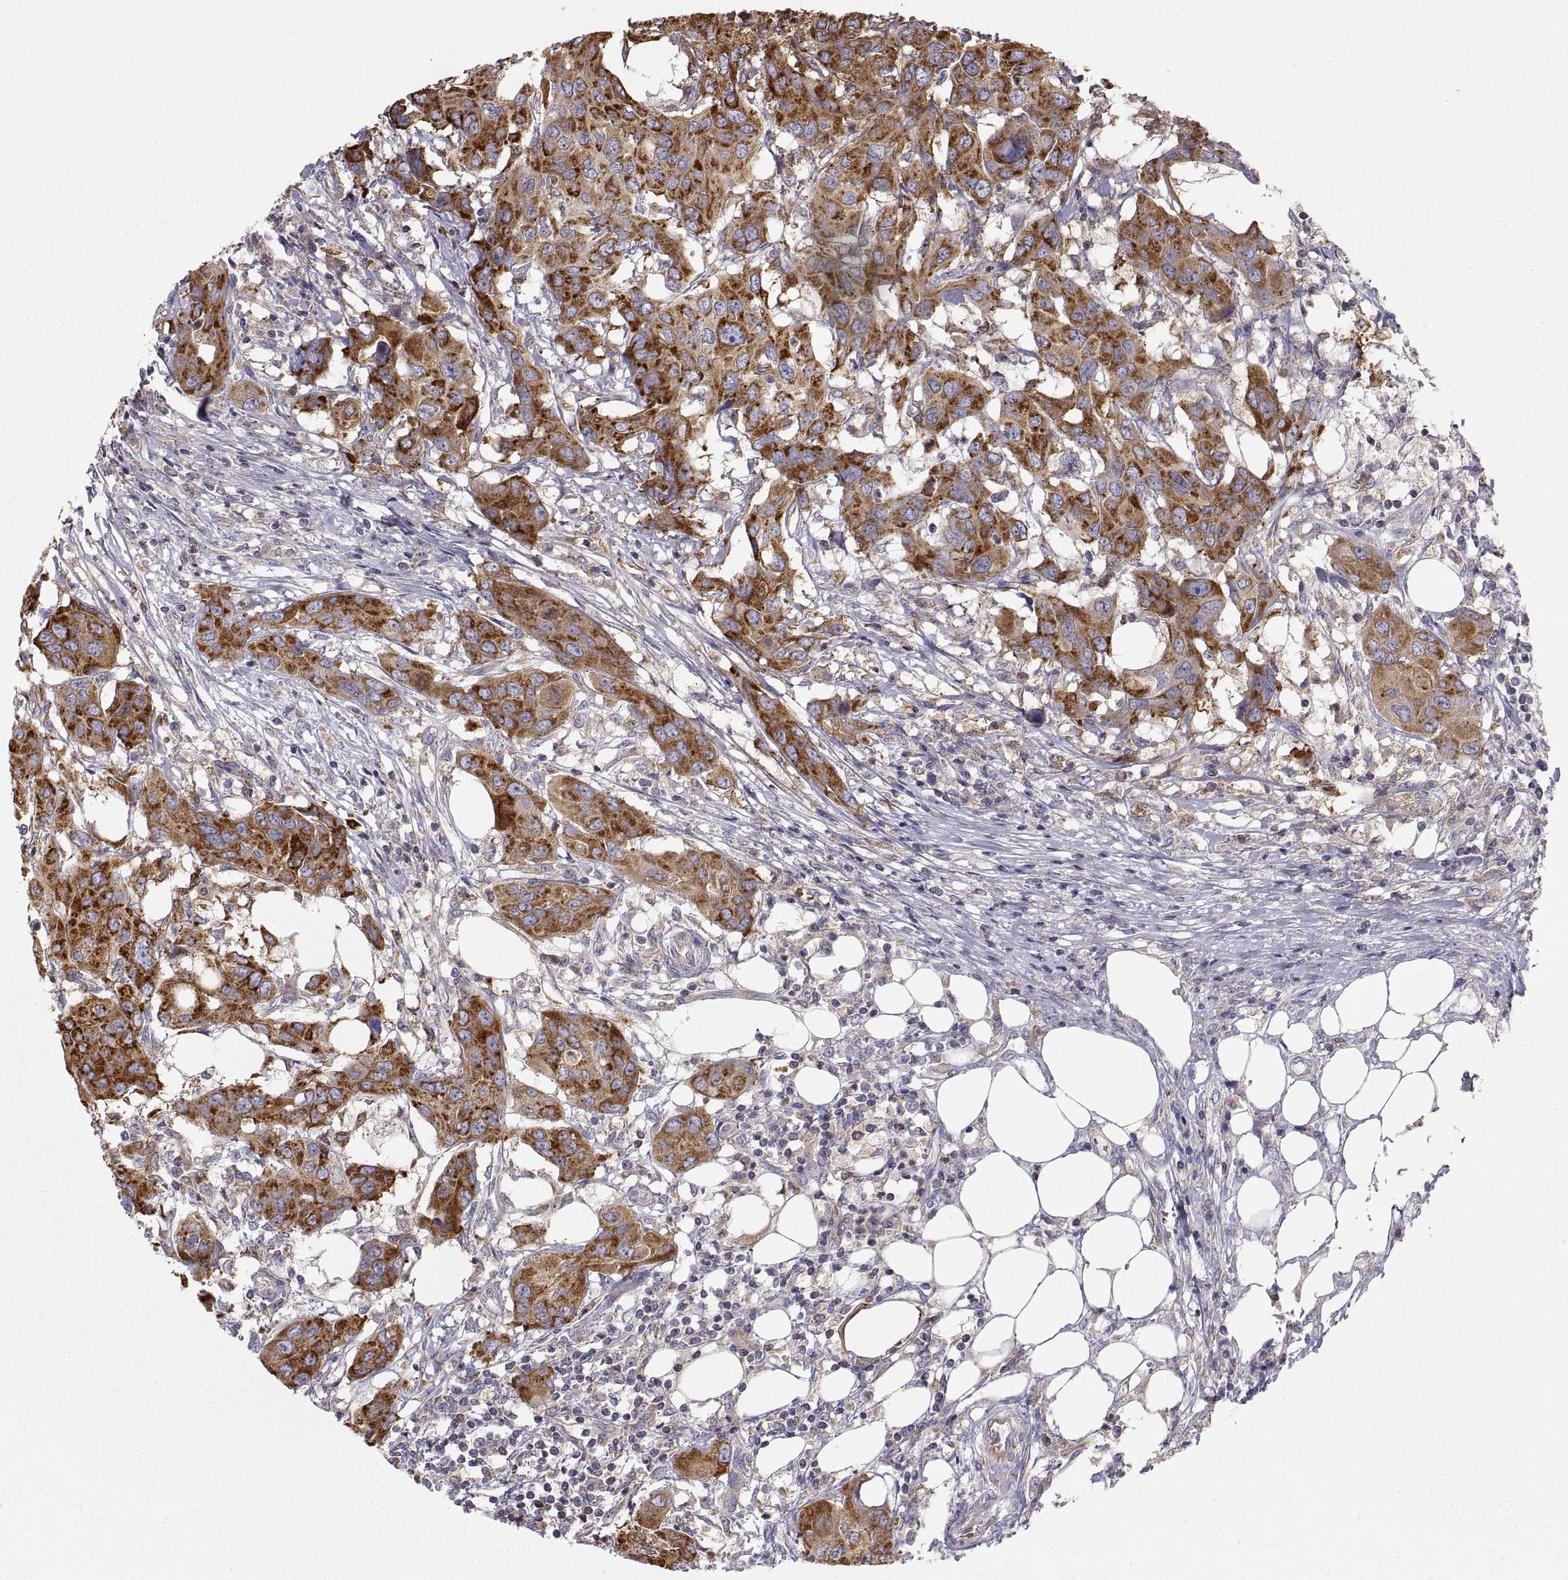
{"staining": {"intensity": "strong", "quantity": ">75%", "location": "cytoplasmic/membranous"}, "tissue": "urothelial cancer", "cell_type": "Tumor cells", "image_type": "cancer", "snomed": [{"axis": "morphology", "description": "Urothelial carcinoma, NOS"}, {"axis": "morphology", "description": "Urothelial carcinoma, High grade"}, {"axis": "topography", "description": "Urinary bladder"}], "caption": "IHC histopathology image of urothelial cancer stained for a protein (brown), which shows high levels of strong cytoplasmic/membranous positivity in about >75% of tumor cells.", "gene": "ERO1A", "patient": {"sex": "male", "age": 63}}